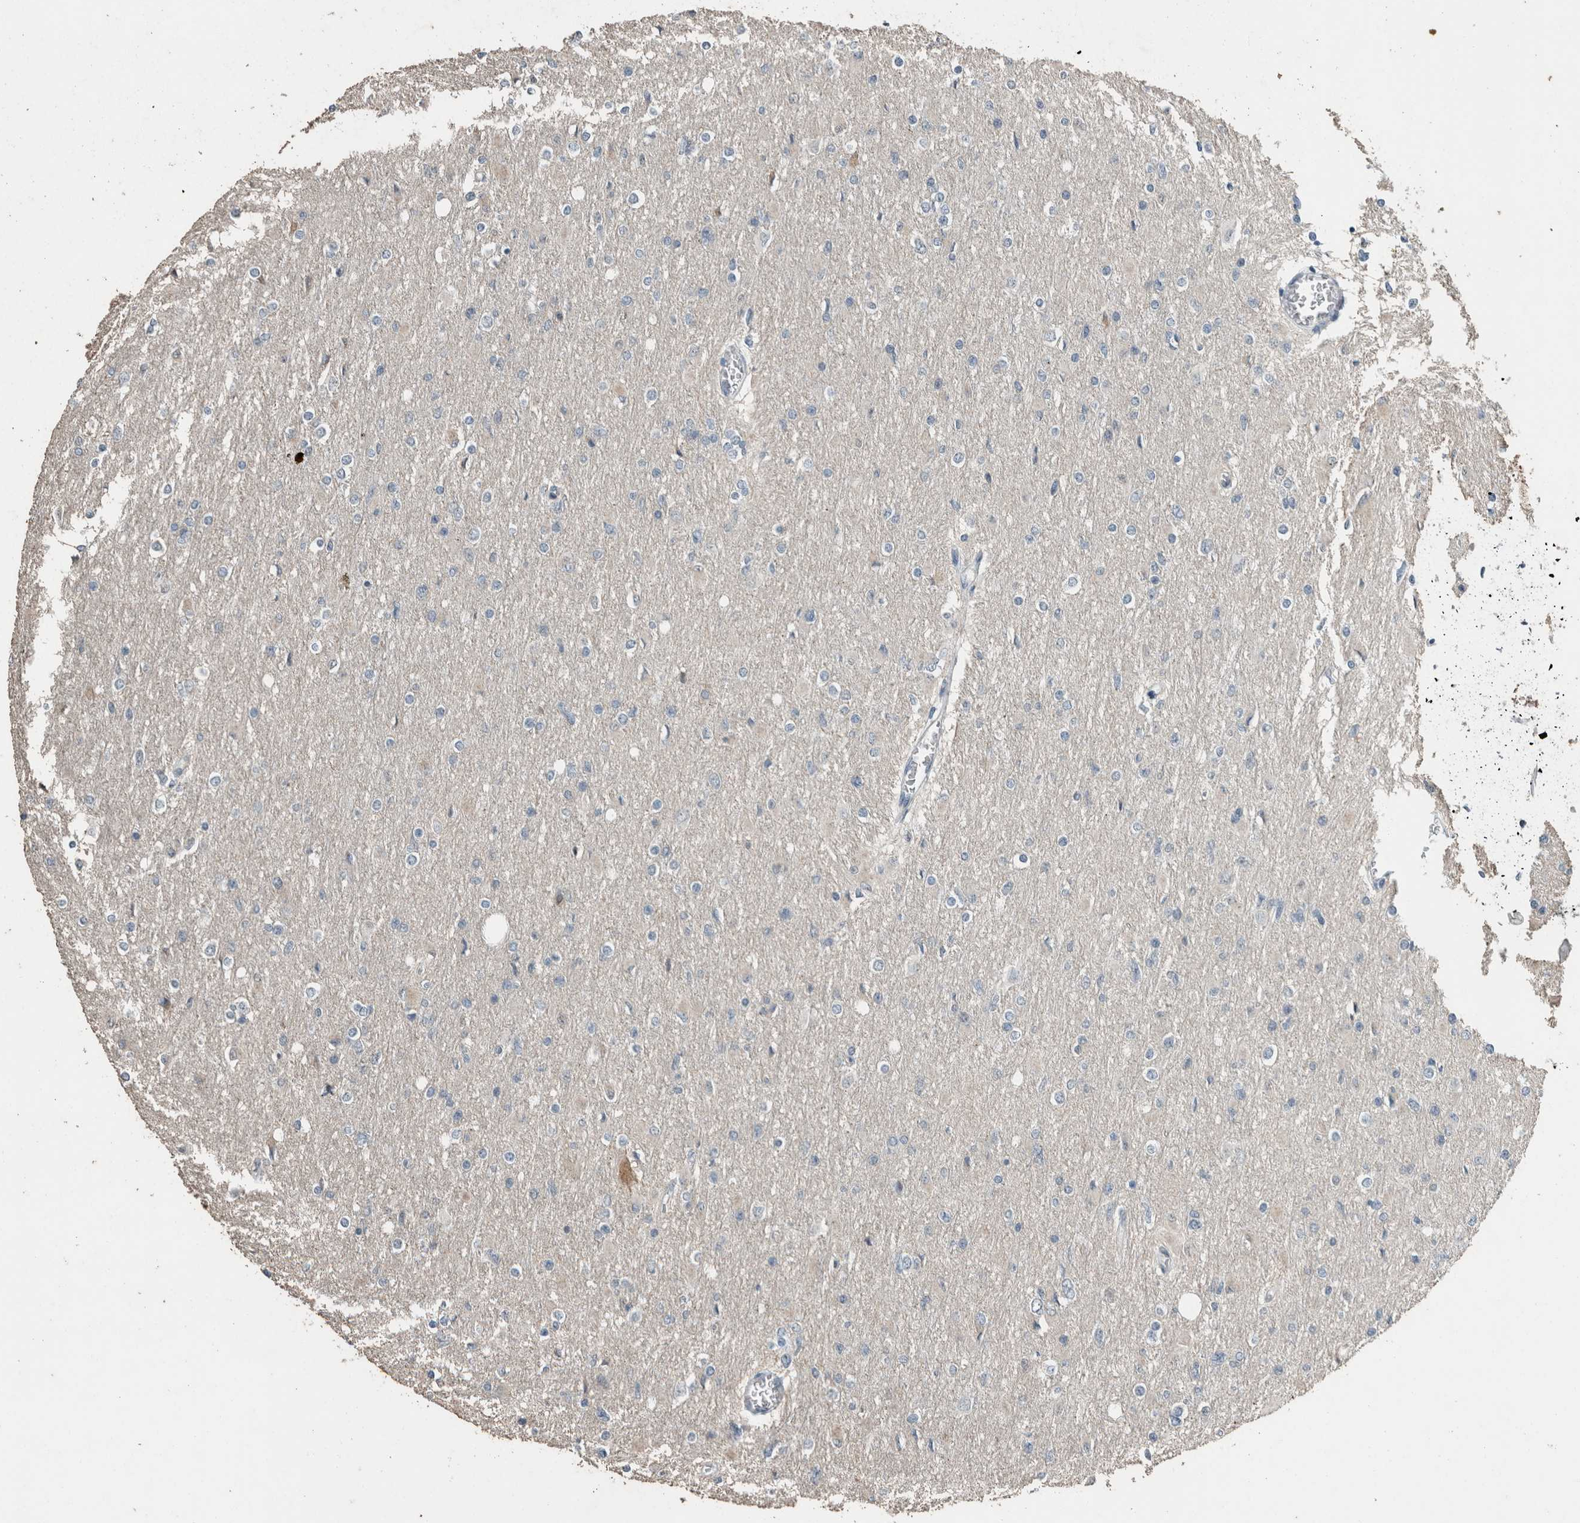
{"staining": {"intensity": "negative", "quantity": "none", "location": "none"}, "tissue": "glioma", "cell_type": "Tumor cells", "image_type": "cancer", "snomed": [{"axis": "morphology", "description": "Glioma, malignant, High grade"}, {"axis": "topography", "description": "Cerebral cortex"}], "caption": "This is an immunohistochemistry (IHC) photomicrograph of malignant glioma (high-grade). There is no staining in tumor cells.", "gene": "ACVR2B", "patient": {"sex": "female", "age": 36}}